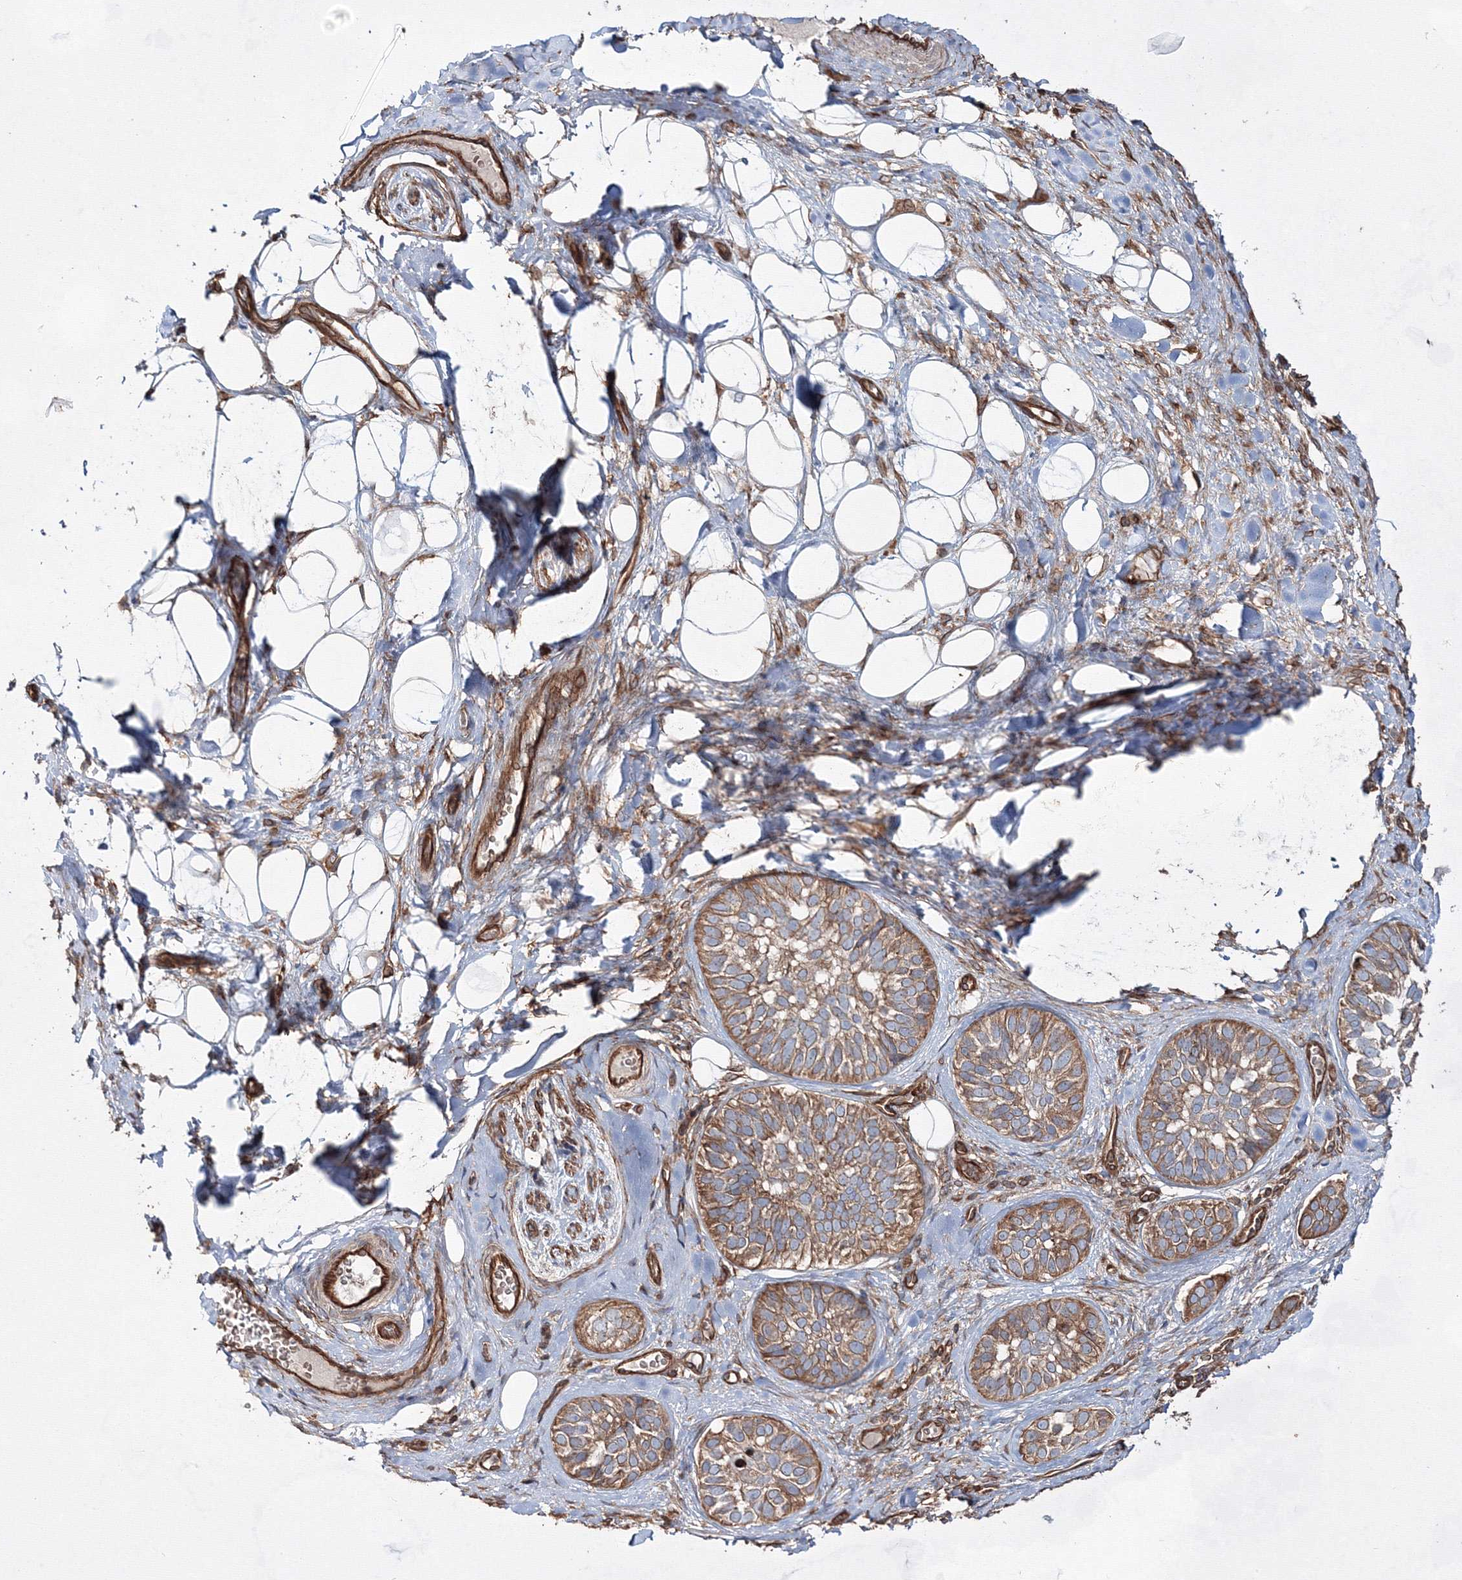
{"staining": {"intensity": "moderate", "quantity": ">75%", "location": "cytoplasmic/membranous"}, "tissue": "skin cancer", "cell_type": "Tumor cells", "image_type": "cancer", "snomed": [{"axis": "morphology", "description": "Basal cell carcinoma"}, {"axis": "topography", "description": "Skin"}], "caption": "Immunohistochemical staining of basal cell carcinoma (skin) exhibits medium levels of moderate cytoplasmic/membranous expression in about >75% of tumor cells.", "gene": "EXOC6", "patient": {"sex": "male", "age": 62}}